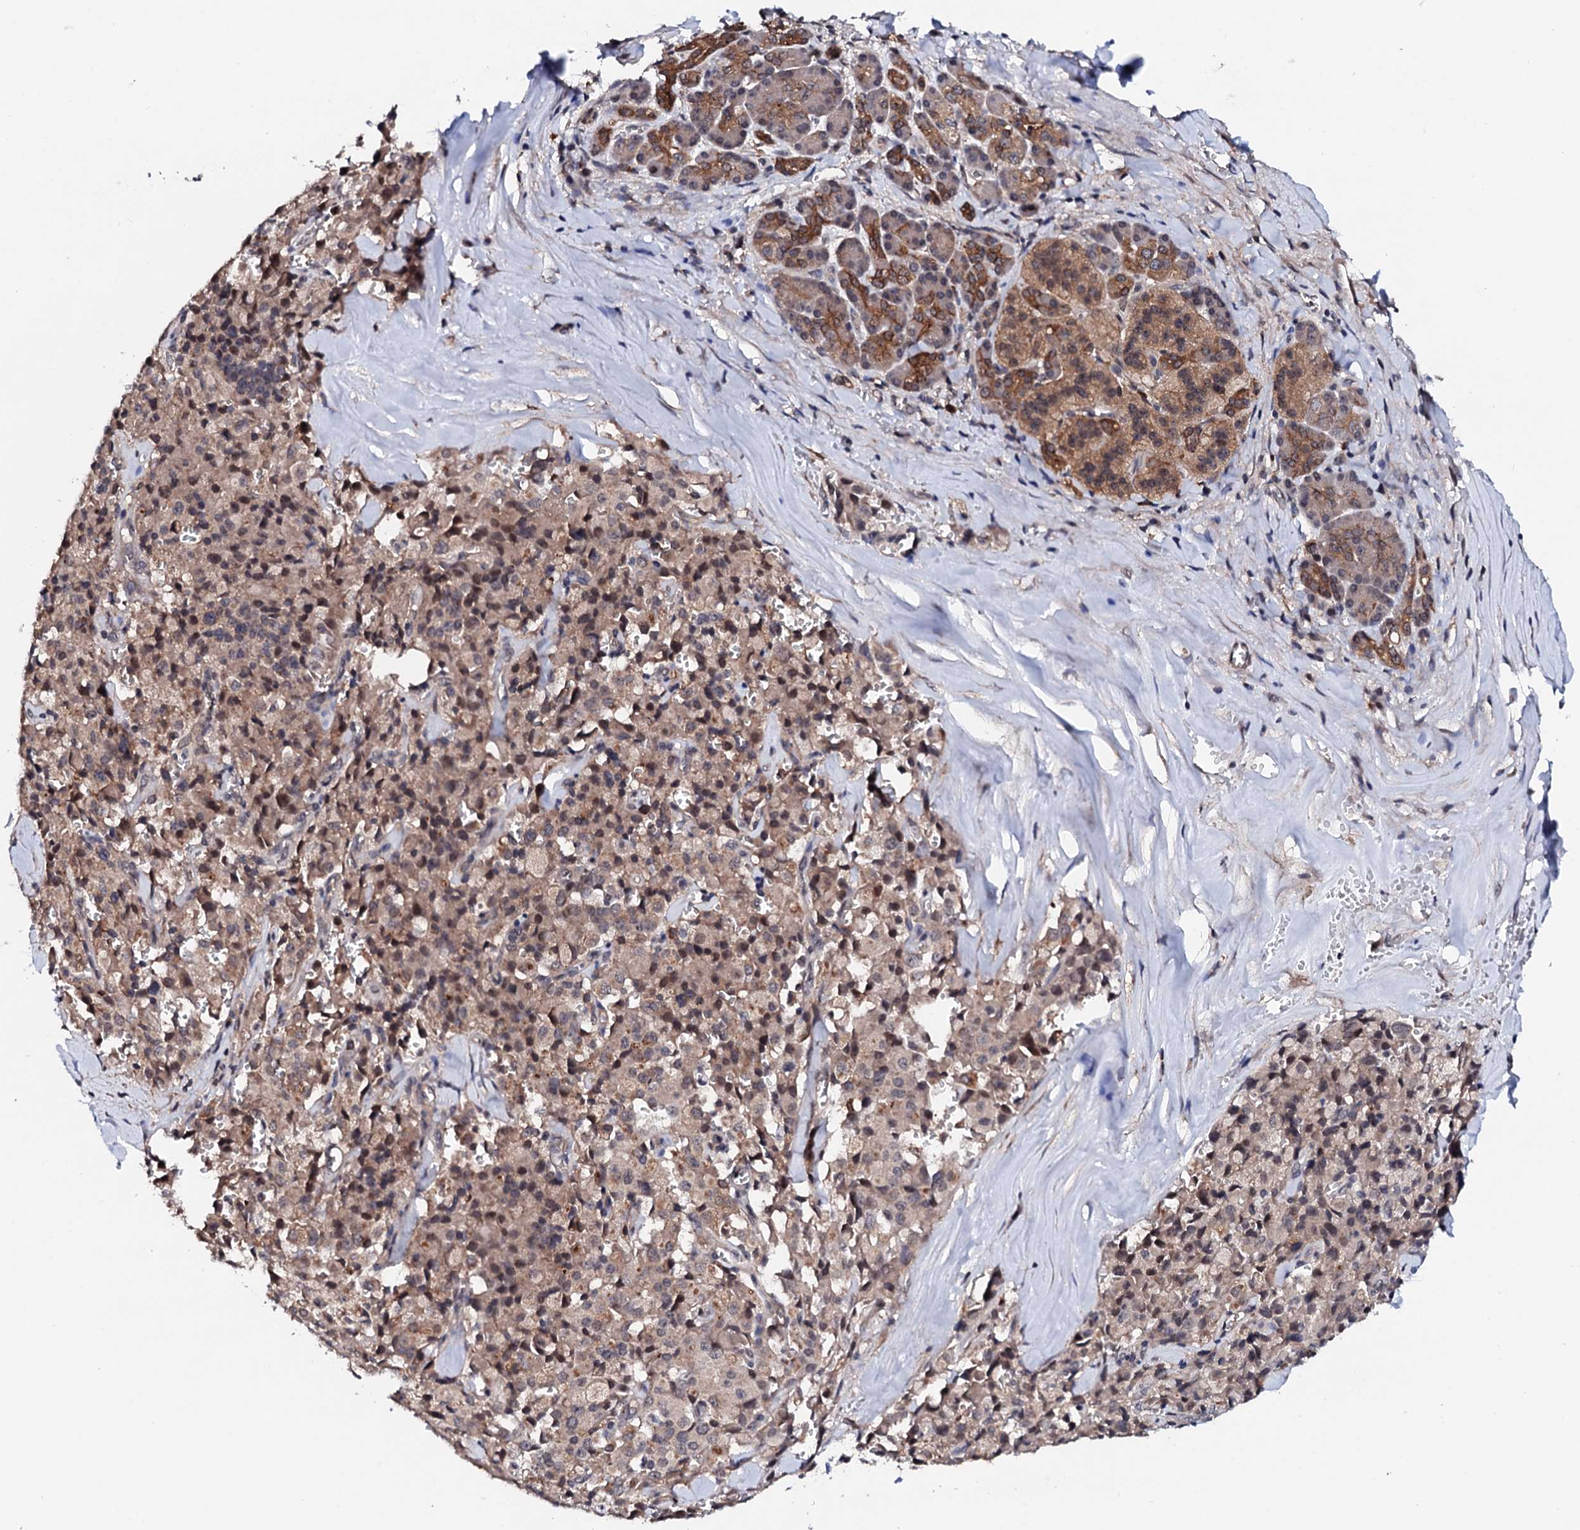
{"staining": {"intensity": "moderate", "quantity": "25%-75%", "location": "cytoplasmic/membranous,nuclear"}, "tissue": "pancreatic cancer", "cell_type": "Tumor cells", "image_type": "cancer", "snomed": [{"axis": "morphology", "description": "Adenocarcinoma, NOS"}, {"axis": "topography", "description": "Pancreas"}], "caption": "Approximately 25%-75% of tumor cells in pancreatic cancer (adenocarcinoma) exhibit moderate cytoplasmic/membranous and nuclear protein positivity as visualized by brown immunohistochemical staining.", "gene": "EDC3", "patient": {"sex": "male", "age": 65}}